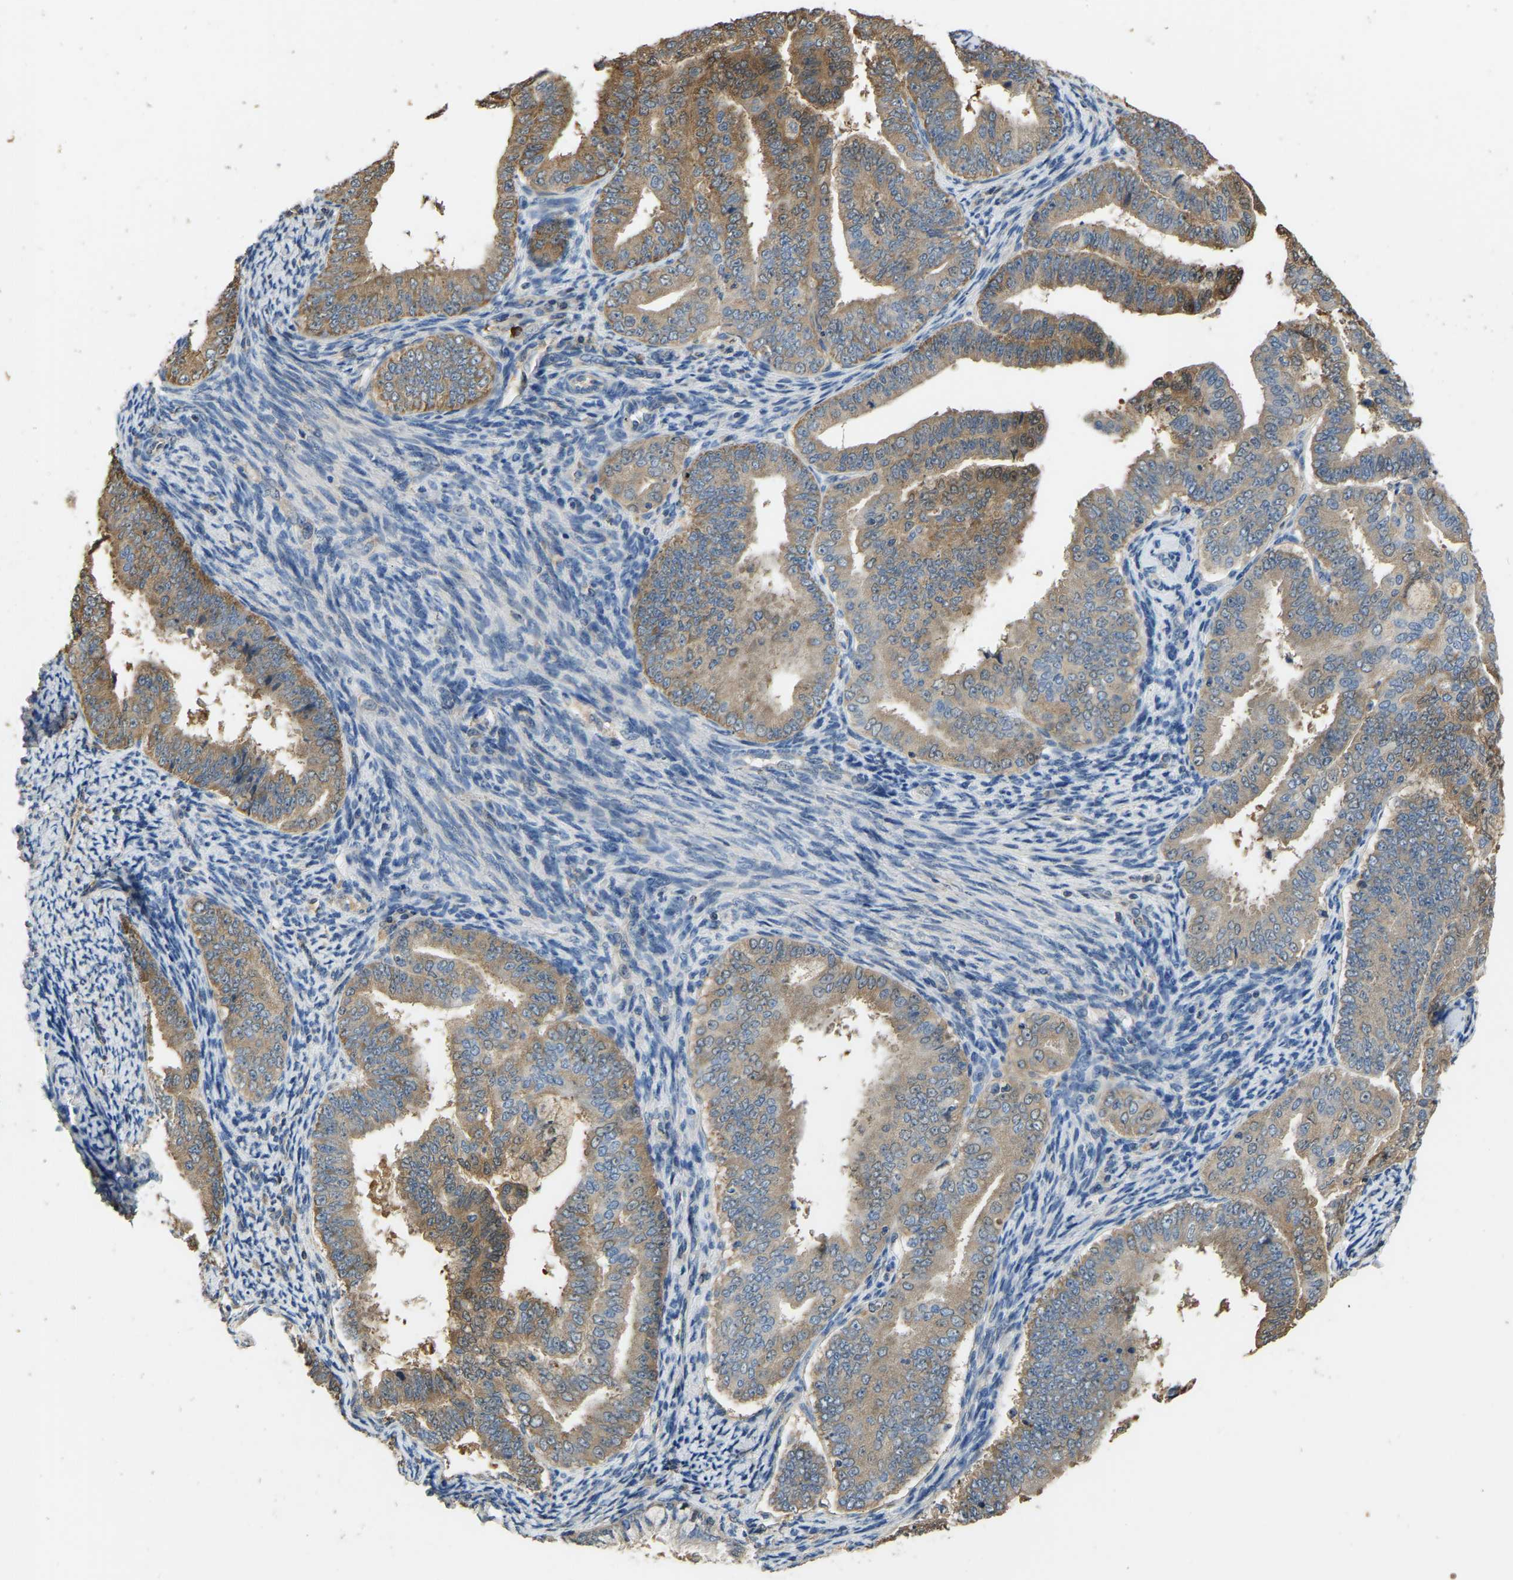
{"staining": {"intensity": "moderate", "quantity": ">75%", "location": "cytoplasmic/membranous"}, "tissue": "endometrial cancer", "cell_type": "Tumor cells", "image_type": "cancer", "snomed": [{"axis": "morphology", "description": "Adenocarcinoma, NOS"}, {"axis": "topography", "description": "Endometrium"}], "caption": "High-power microscopy captured an immunohistochemistry micrograph of endometrial cancer, revealing moderate cytoplasmic/membranous staining in approximately >75% of tumor cells.", "gene": "TUFM", "patient": {"sex": "female", "age": 63}}